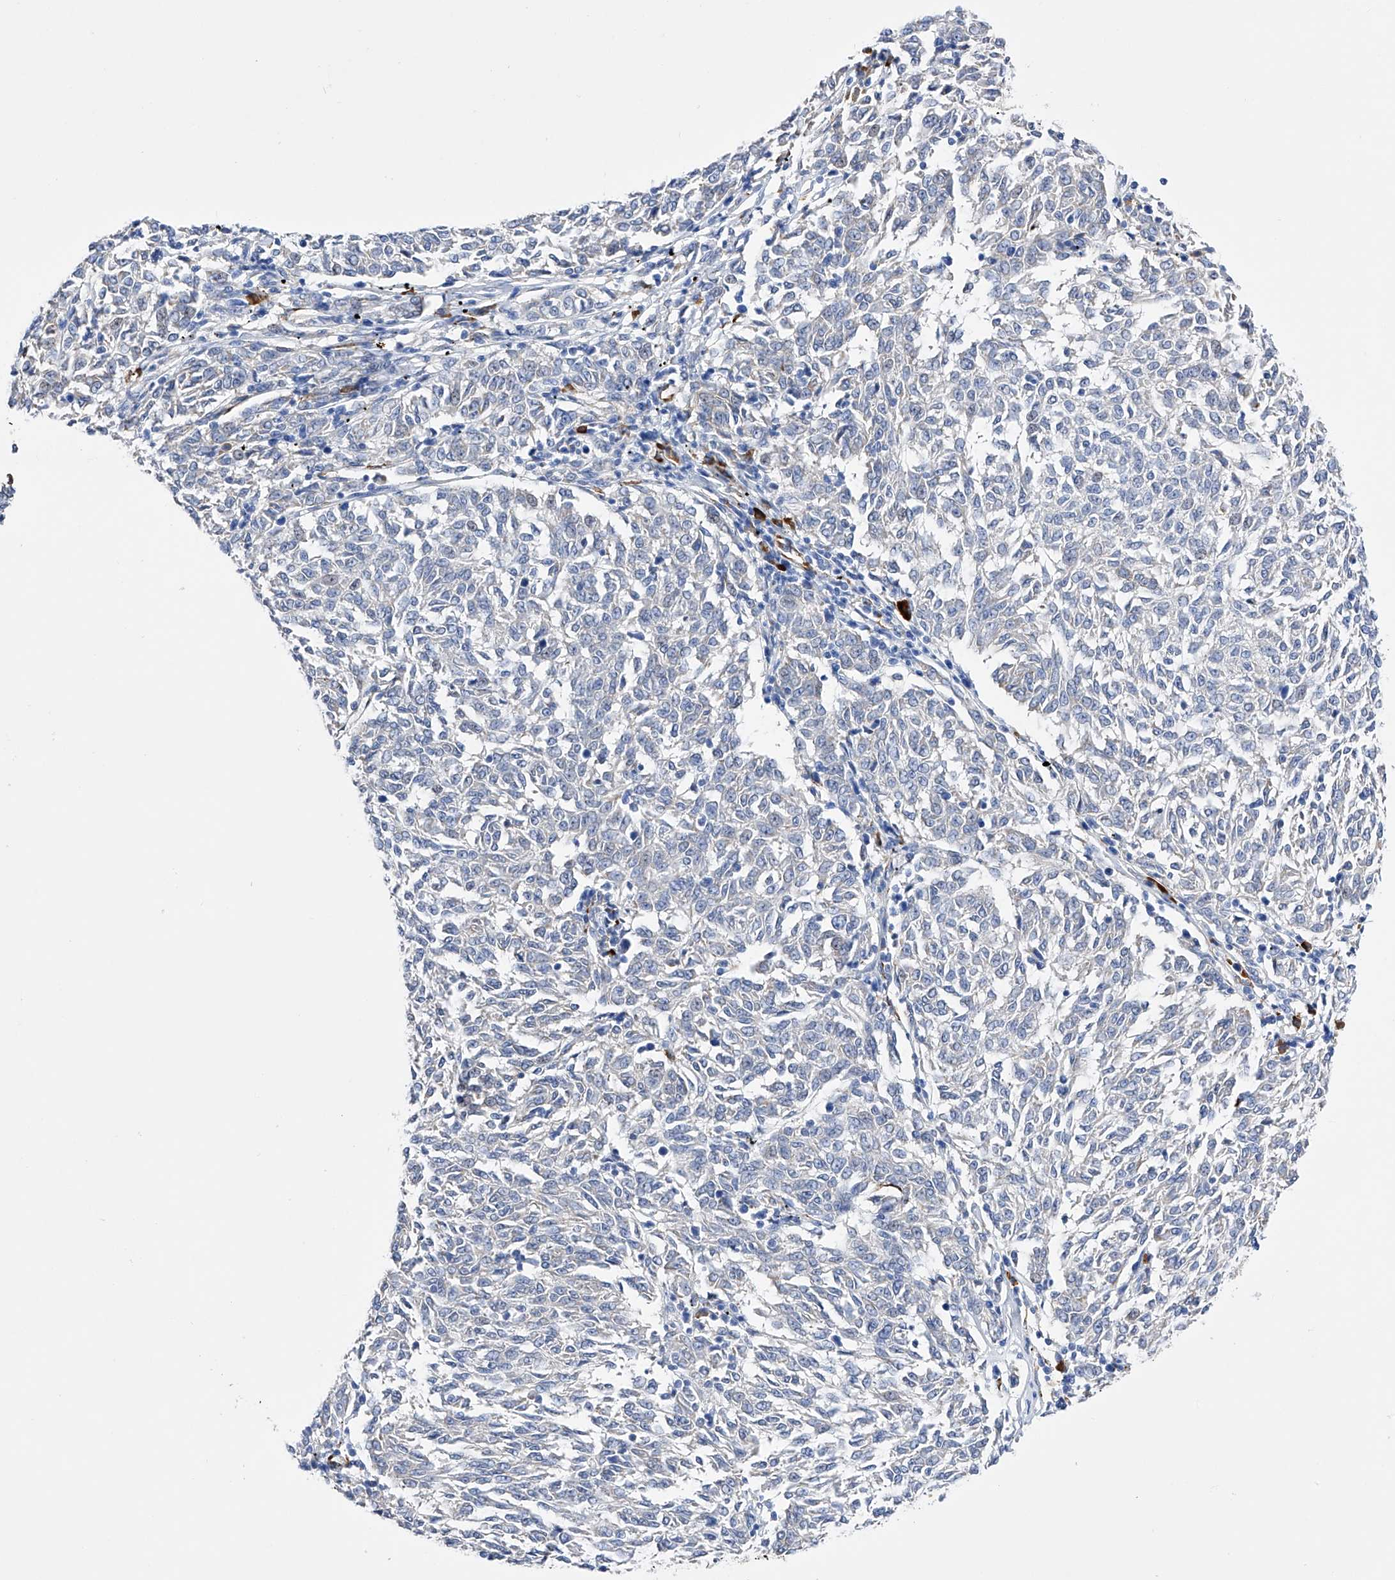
{"staining": {"intensity": "negative", "quantity": "none", "location": "none"}, "tissue": "melanoma", "cell_type": "Tumor cells", "image_type": "cancer", "snomed": [{"axis": "morphology", "description": "Malignant melanoma, NOS"}, {"axis": "topography", "description": "Skin"}], "caption": "Protein analysis of melanoma demonstrates no significant staining in tumor cells.", "gene": "PDIA5", "patient": {"sex": "female", "age": 72}}